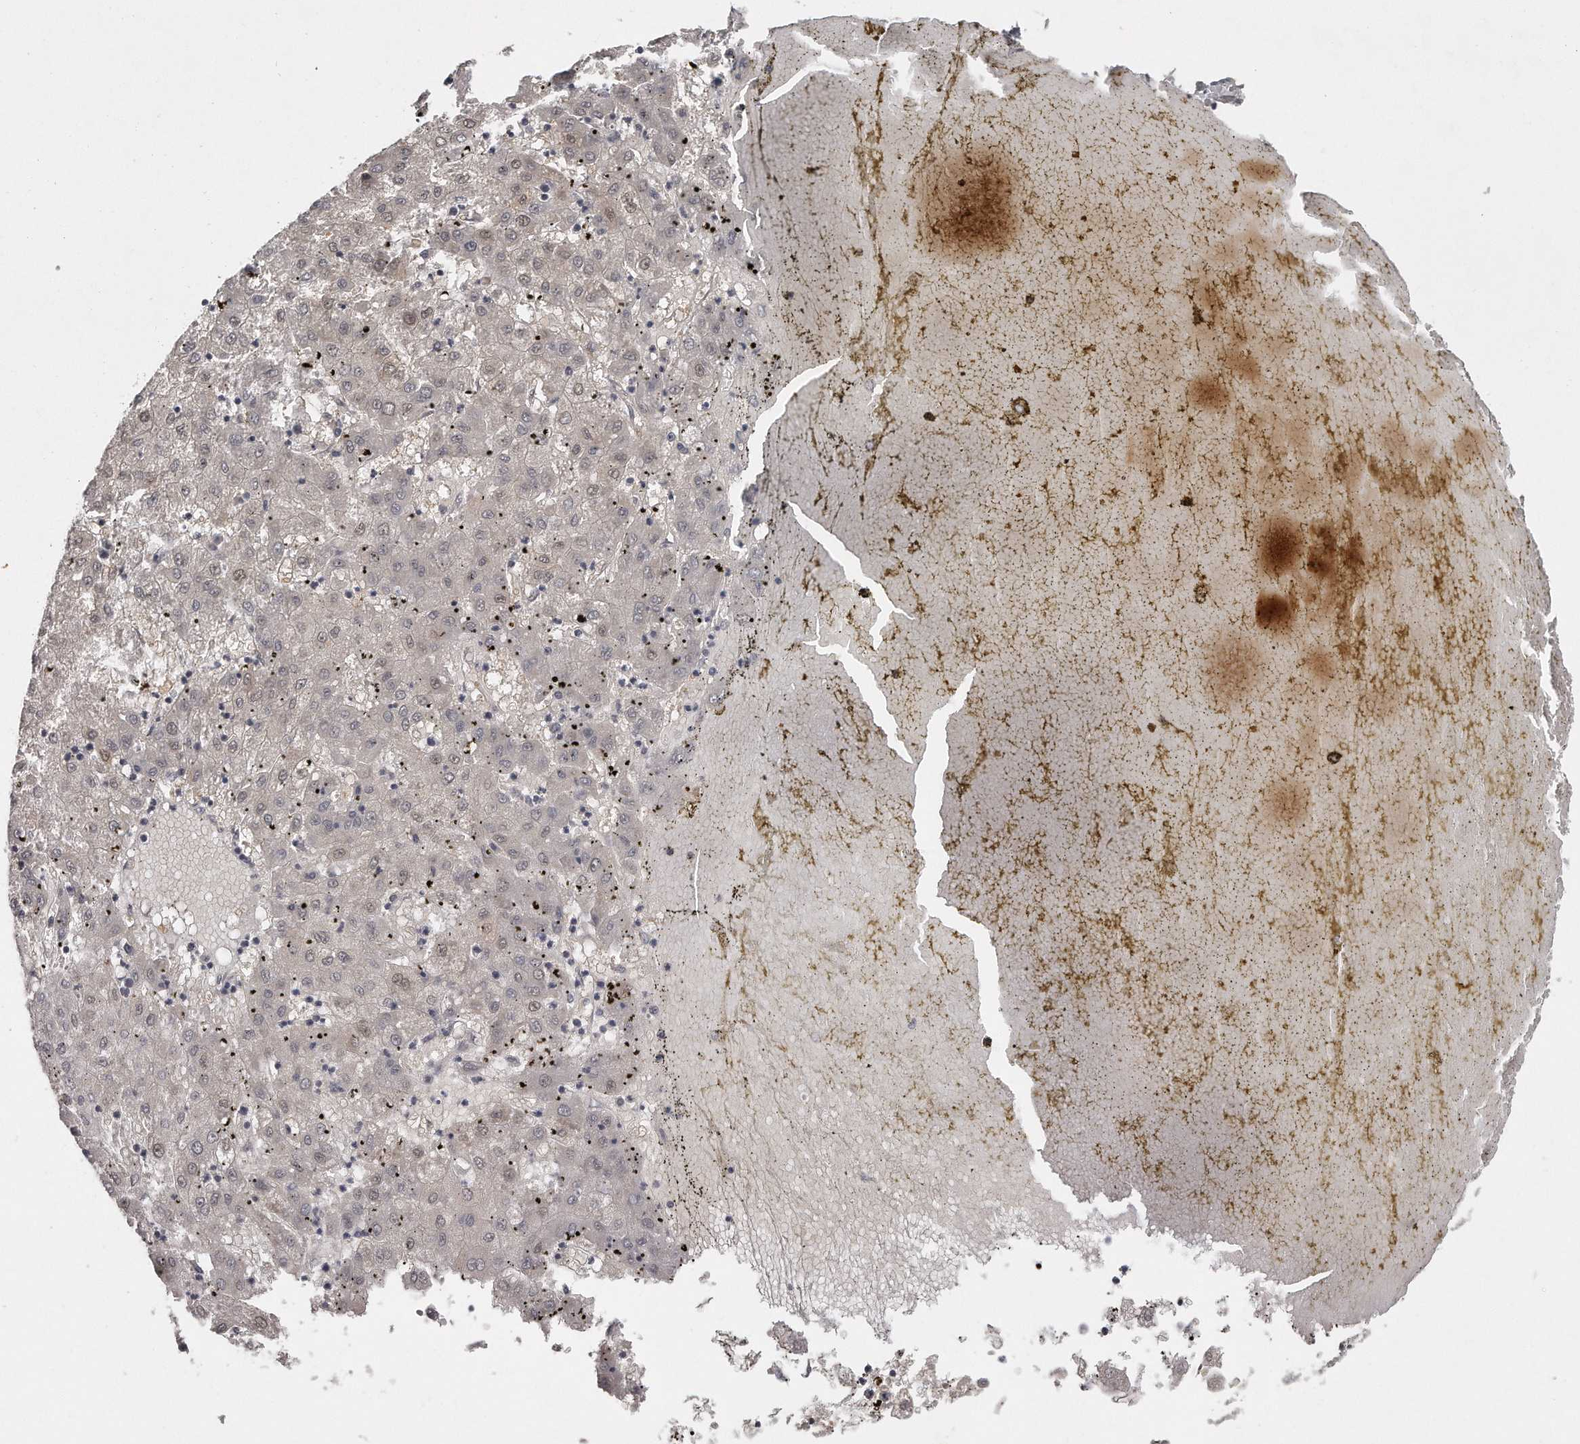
{"staining": {"intensity": "weak", "quantity": "25%-75%", "location": "nuclear"}, "tissue": "liver cancer", "cell_type": "Tumor cells", "image_type": "cancer", "snomed": [{"axis": "morphology", "description": "Carcinoma, Hepatocellular, NOS"}, {"axis": "topography", "description": "Liver"}], "caption": "High-power microscopy captured an immunohistochemistry (IHC) image of hepatocellular carcinoma (liver), revealing weak nuclear expression in approximately 25%-75% of tumor cells.", "gene": "GGCT", "patient": {"sex": "male", "age": 72}}